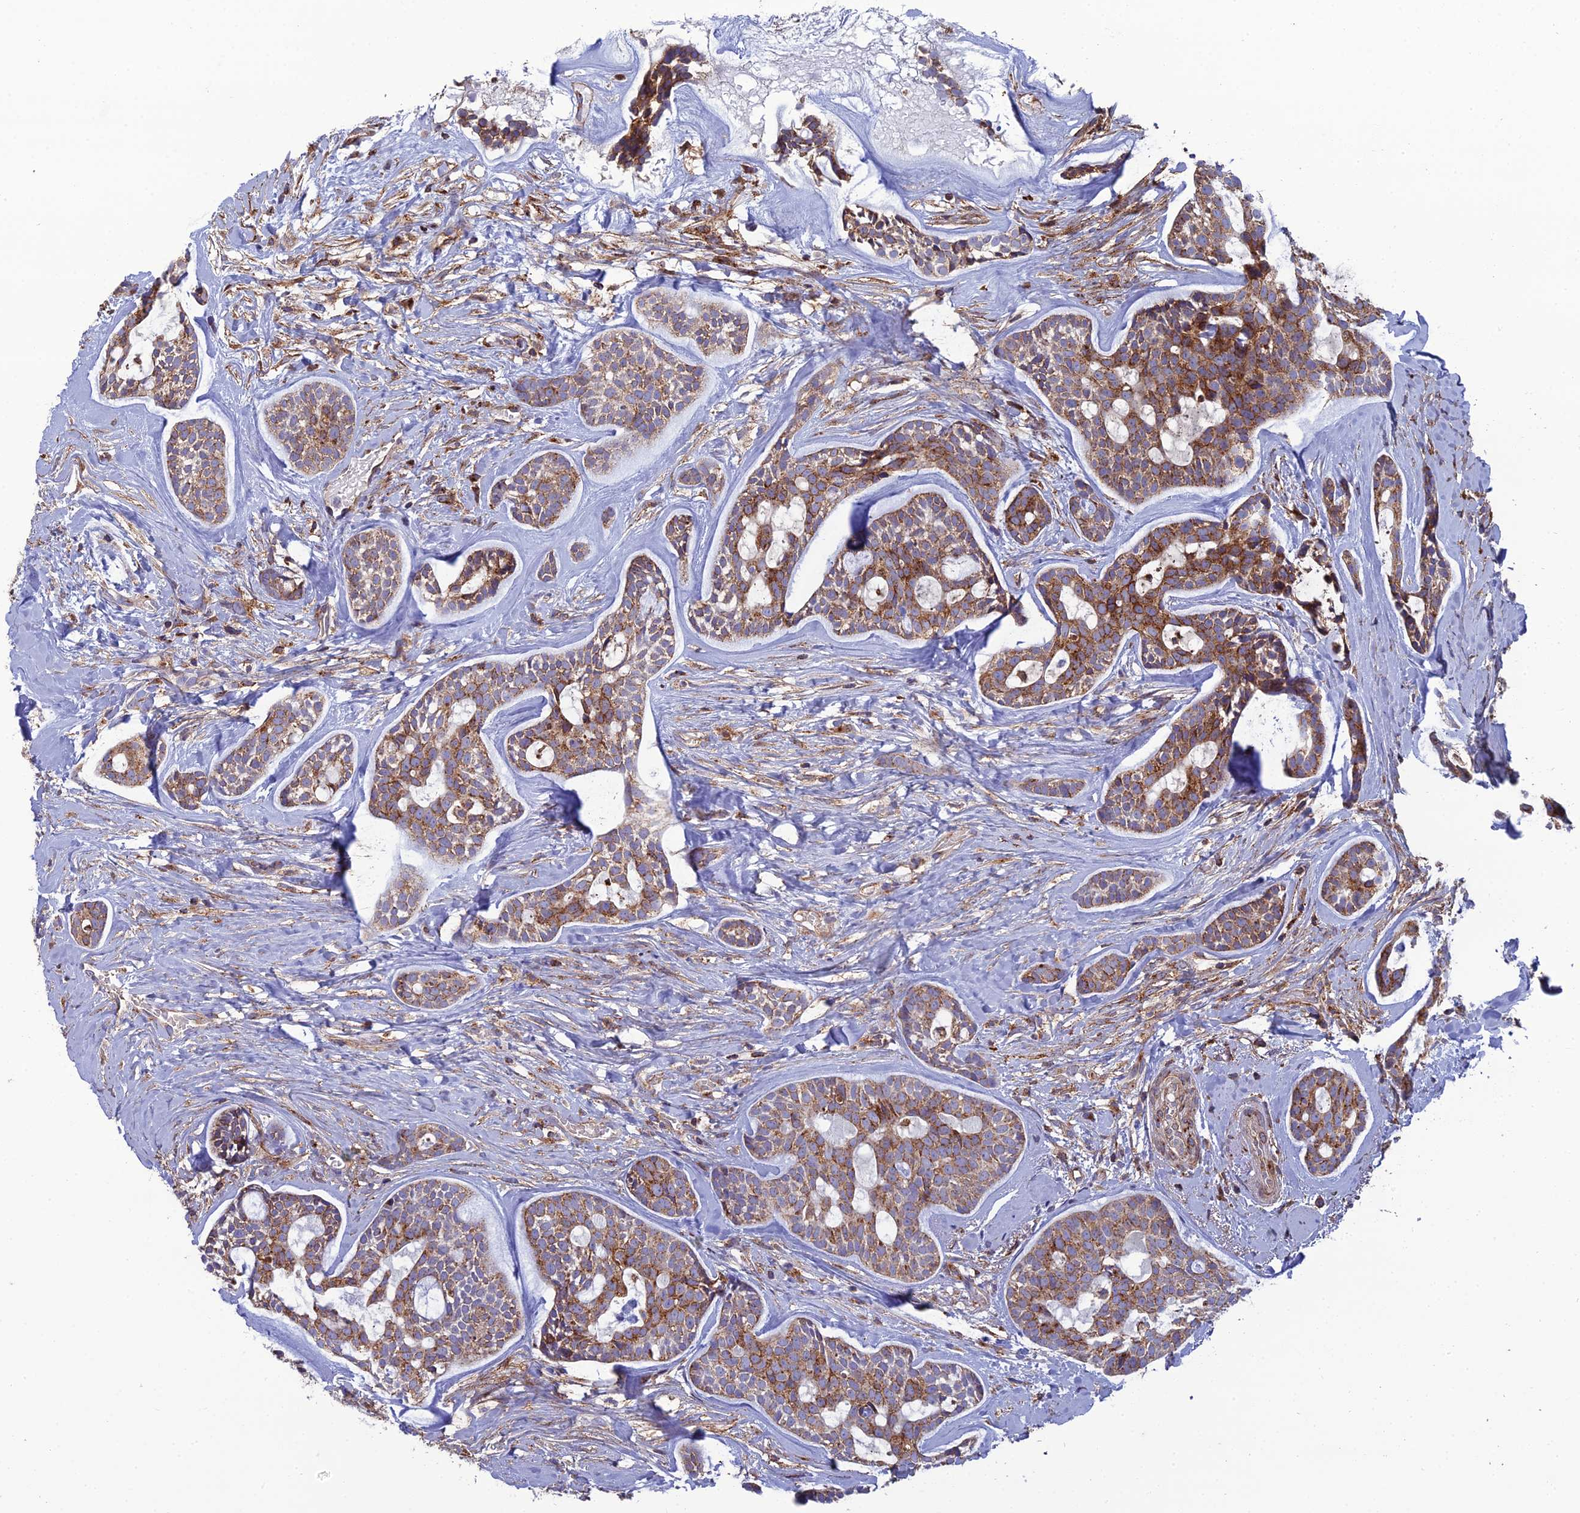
{"staining": {"intensity": "moderate", "quantity": ">75%", "location": "cytoplasmic/membranous"}, "tissue": "head and neck cancer", "cell_type": "Tumor cells", "image_type": "cancer", "snomed": [{"axis": "morphology", "description": "Normal tissue, NOS"}, {"axis": "morphology", "description": "Adenocarcinoma, NOS"}, {"axis": "topography", "description": "Subcutis"}, {"axis": "topography", "description": "Nasopharynx"}, {"axis": "topography", "description": "Head-Neck"}], "caption": "Human head and neck cancer (adenocarcinoma) stained for a protein (brown) displays moderate cytoplasmic/membranous positive positivity in about >75% of tumor cells.", "gene": "LNPEP", "patient": {"sex": "female", "age": 73}}